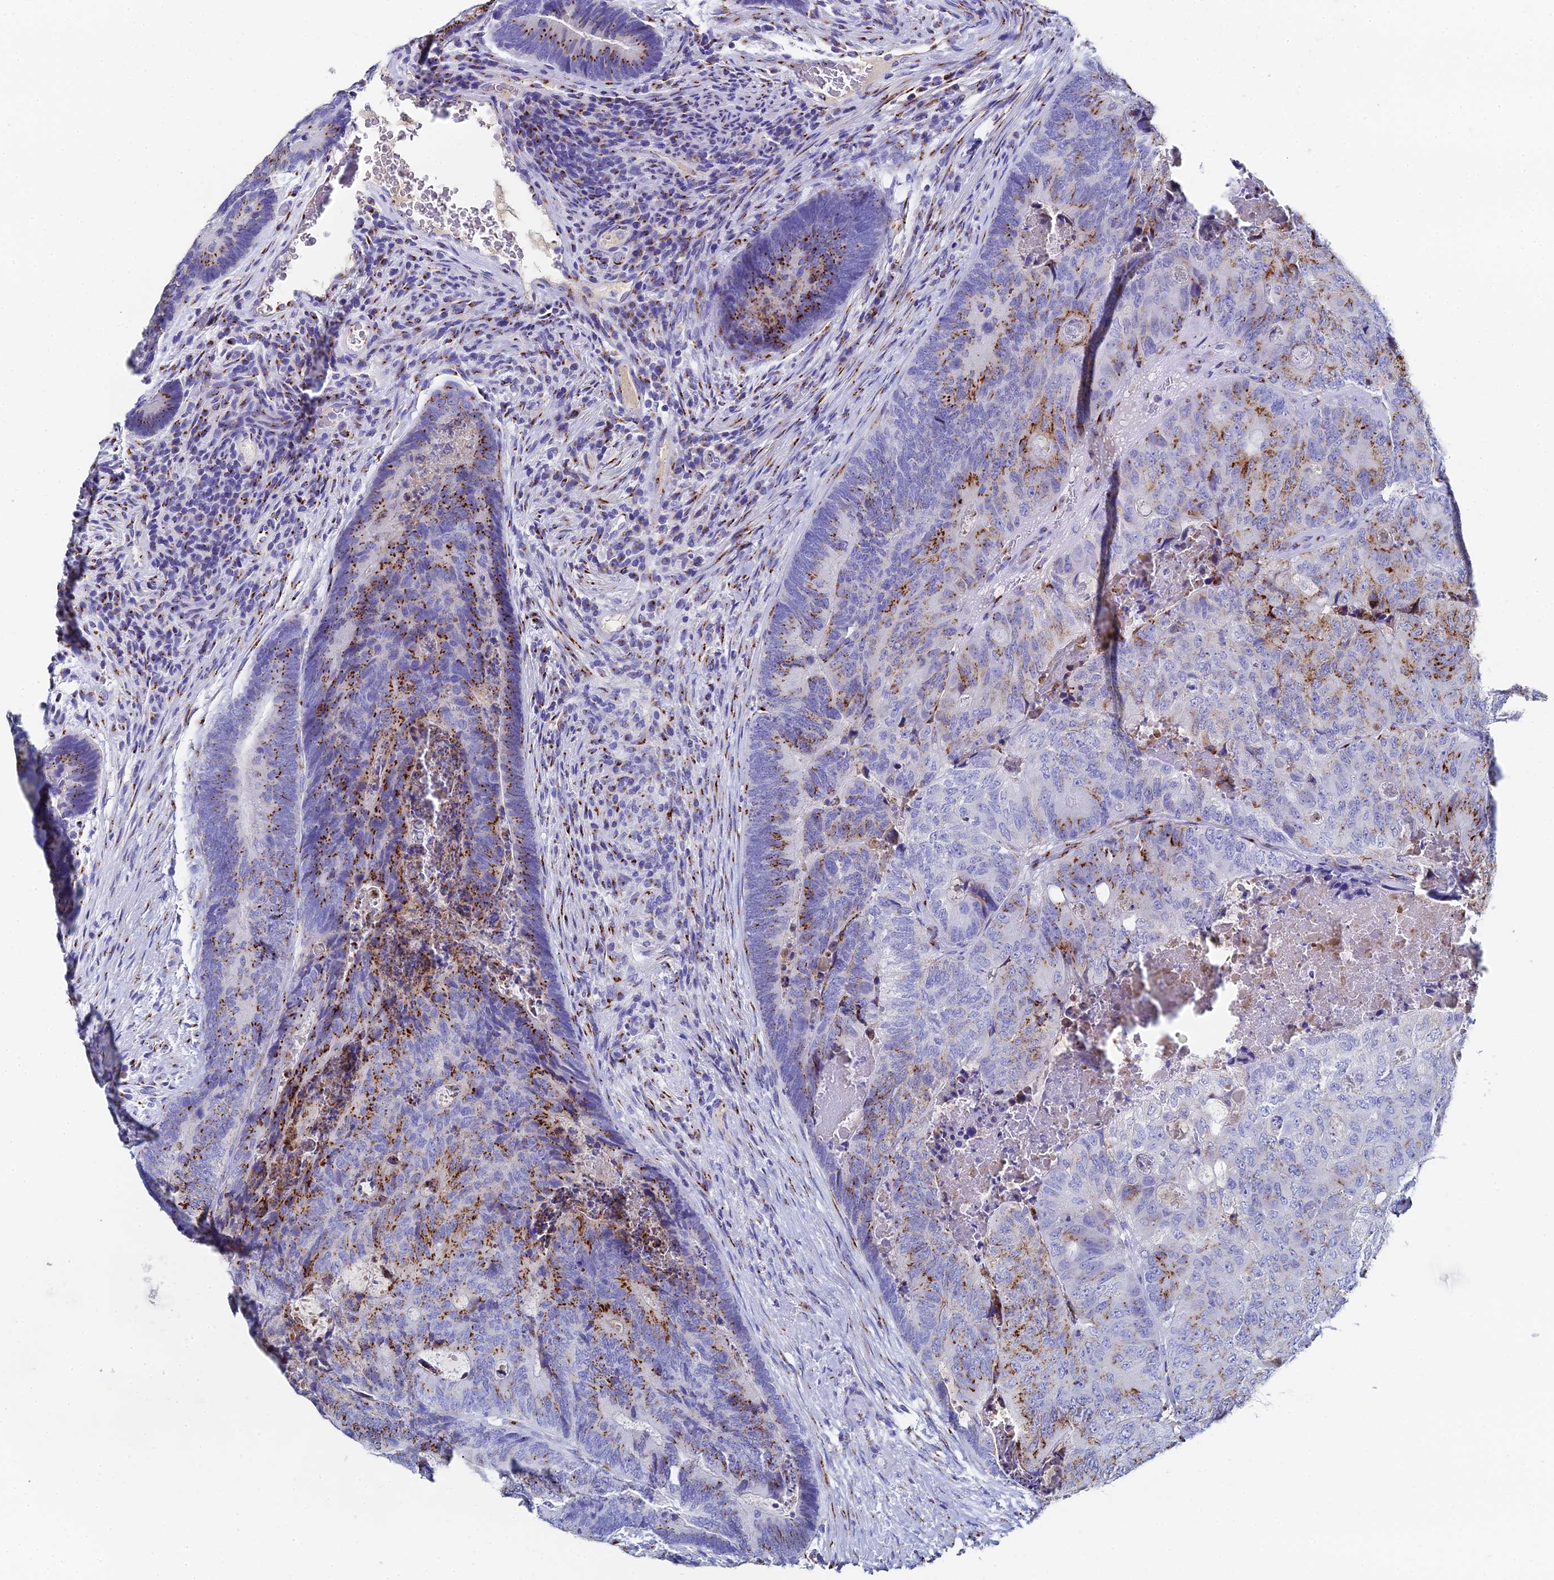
{"staining": {"intensity": "moderate", "quantity": "25%-75%", "location": "cytoplasmic/membranous"}, "tissue": "colorectal cancer", "cell_type": "Tumor cells", "image_type": "cancer", "snomed": [{"axis": "morphology", "description": "Adenocarcinoma, NOS"}, {"axis": "topography", "description": "Colon"}], "caption": "Immunohistochemistry staining of colorectal cancer, which demonstrates medium levels of moderate cytoplasmic/membranous expression in about 25%-75% of tumor cells indicating moderate cytoplasmic/membranous protein staining. The staining was performed using DAB (3,3'-diaminobenzidine) (brown) for protein detection and nuclei were counterstained in hematoxylin (blue).", "gene": "ENSG00000268674", "patient": {"sex": "female", "age": 67}}